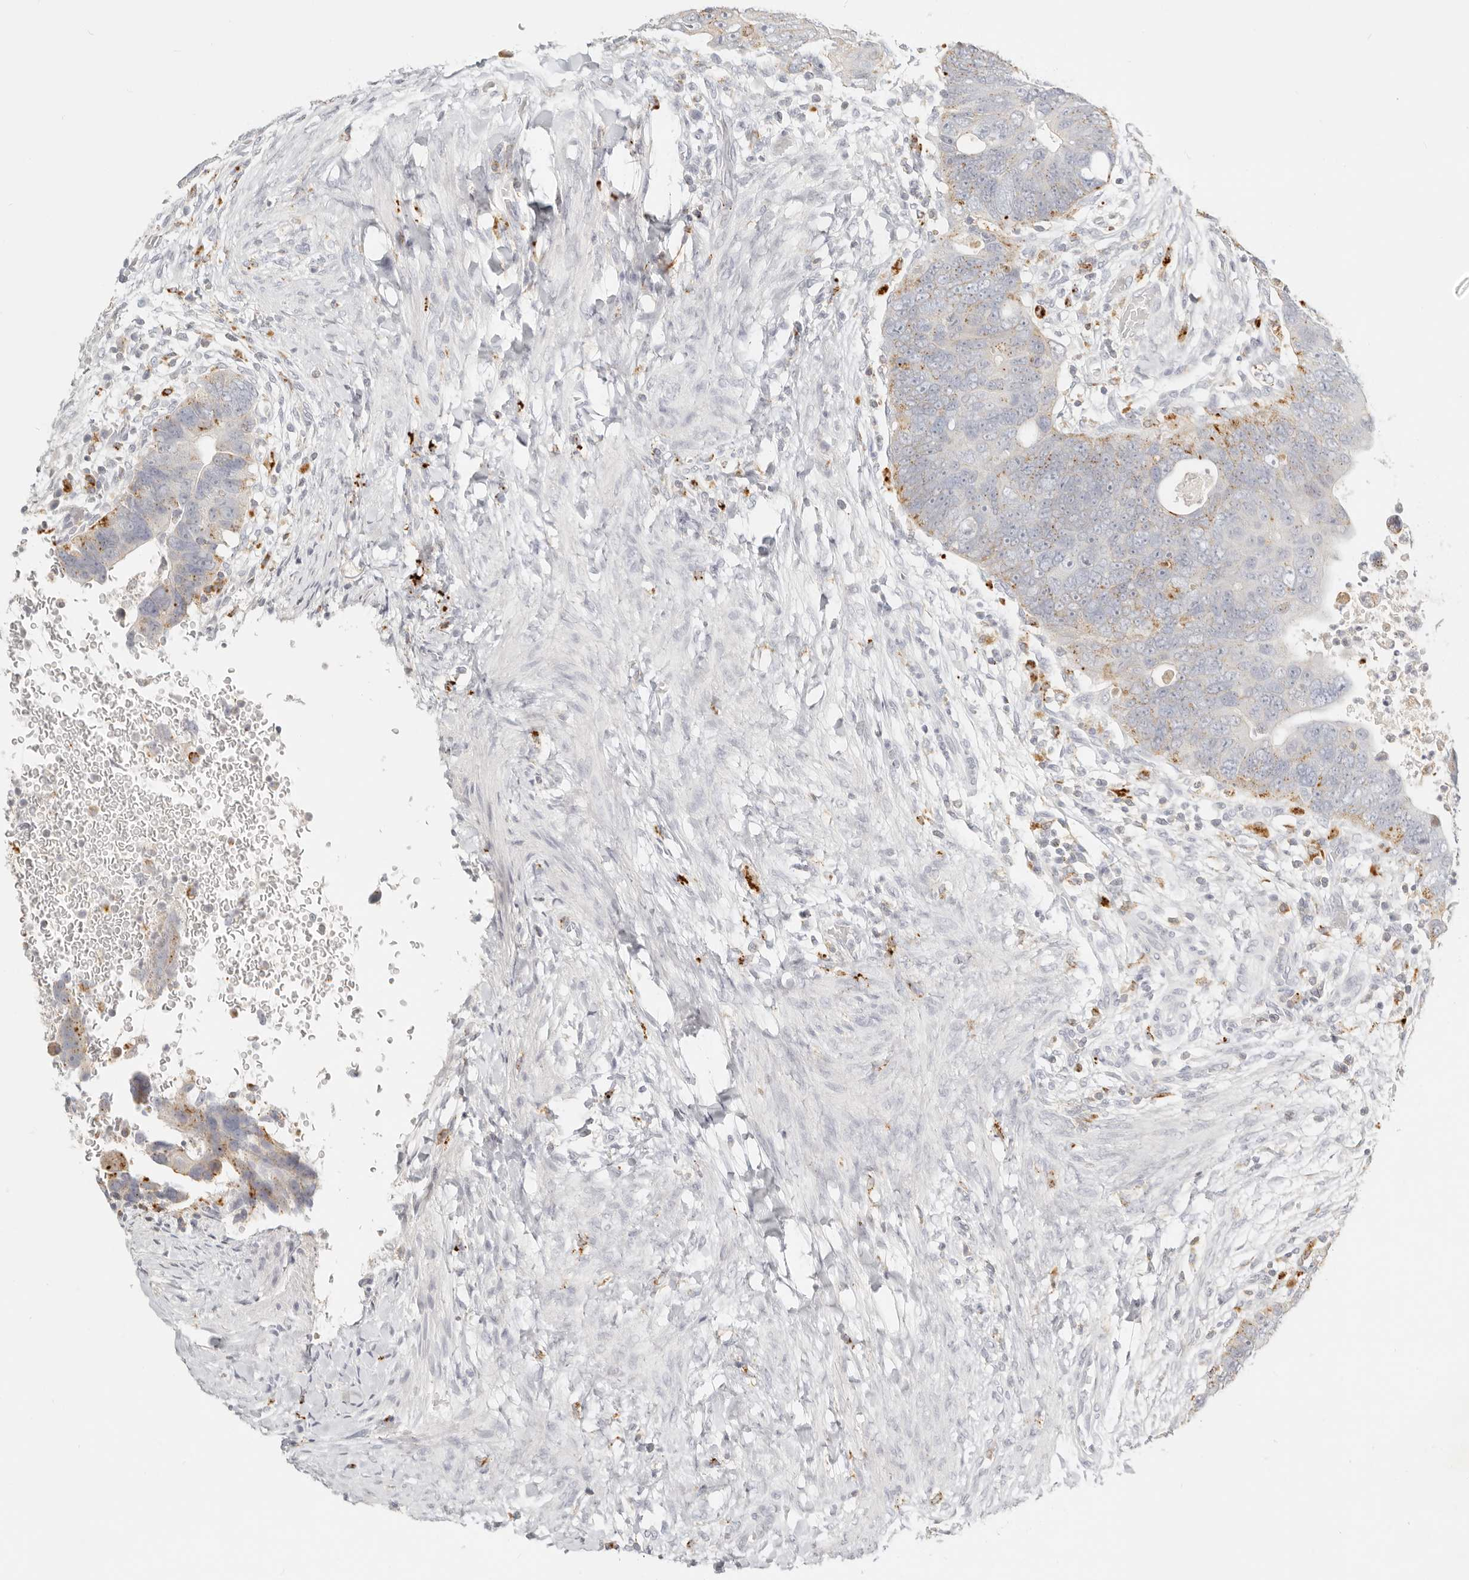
{"staining": {"intensity": "weak", "quantity": "<25%", "location": "cytoplasmic/membranous"}, "tissue": "colorectal cancer", "cell_type": "Tumor cells", "image_type": "cancer", "snomed": [{"axis": "morphology", "description": "Adenocarcinoma, NOS"}, {"axis": "topography", "description": "Rectum"}], "caption": "IHC of colorectal adenocarcinoma demonstrates no staining in tumor cells.", "gene": "RNASET2", "patient": {"sex": "male", "age": 59}}